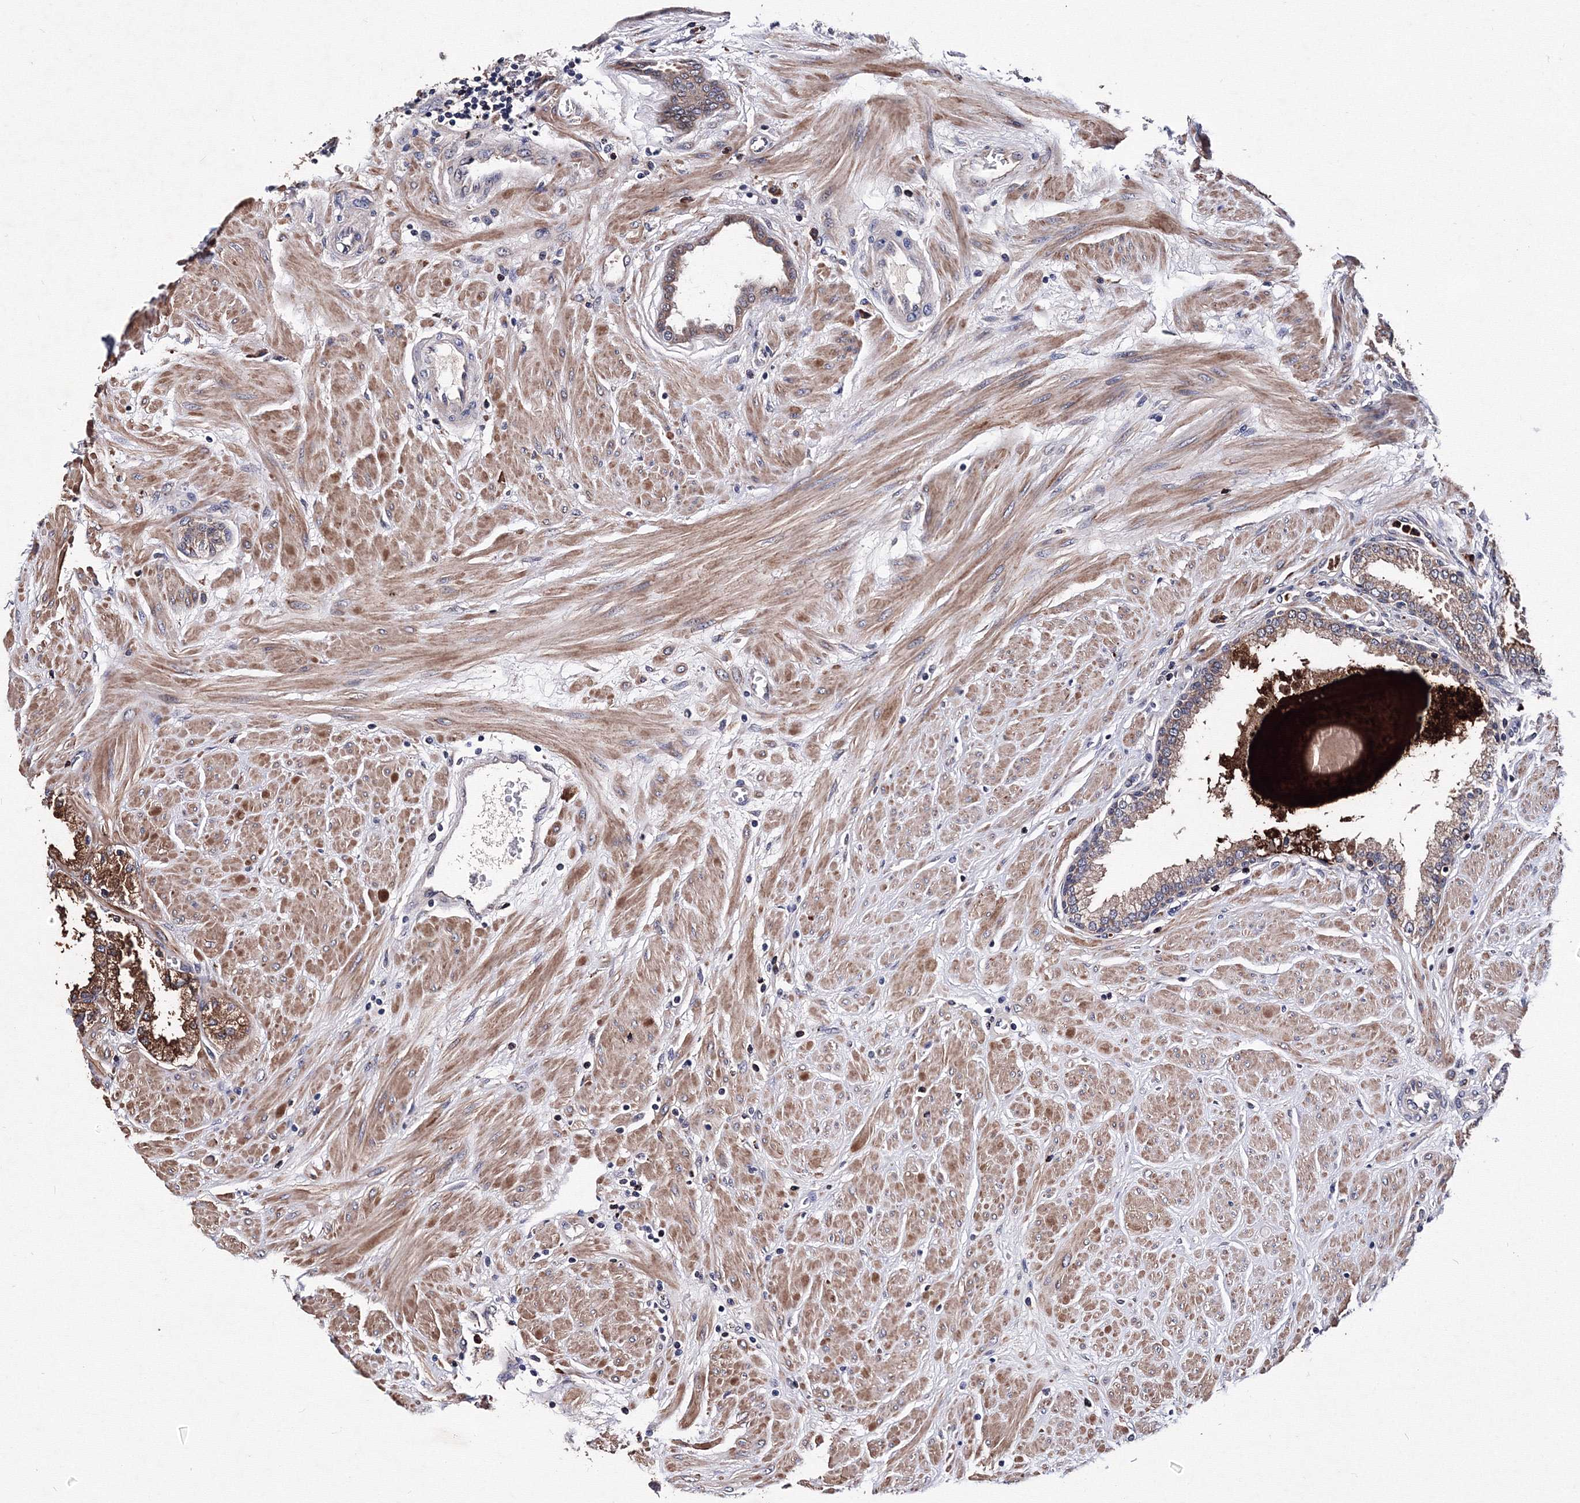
{"staining": {"intensity": "moderate", "quantity": "25%-75%", "location": "cytoplasmic/membranous"}, "tissue": "prostate", "cell_type": "Glandular cells", "image_type": "normal", "snomed": [{"axis": "morphology", "description": "Normal tissue, NOS"}, {"axis": "topography", "description": "Prostate"}], "caption": "A brown stain labels moderate cytoplasmic/membranous expression of a protein in glandular cells of unremarkable human prostate. The staining was performed using DAB, with brown indicating positive protein expression. Nuclei are stained blue with hematoxylin.", "gene": "PHYKPL", "patient": {"sex": "male", "age": 51}}